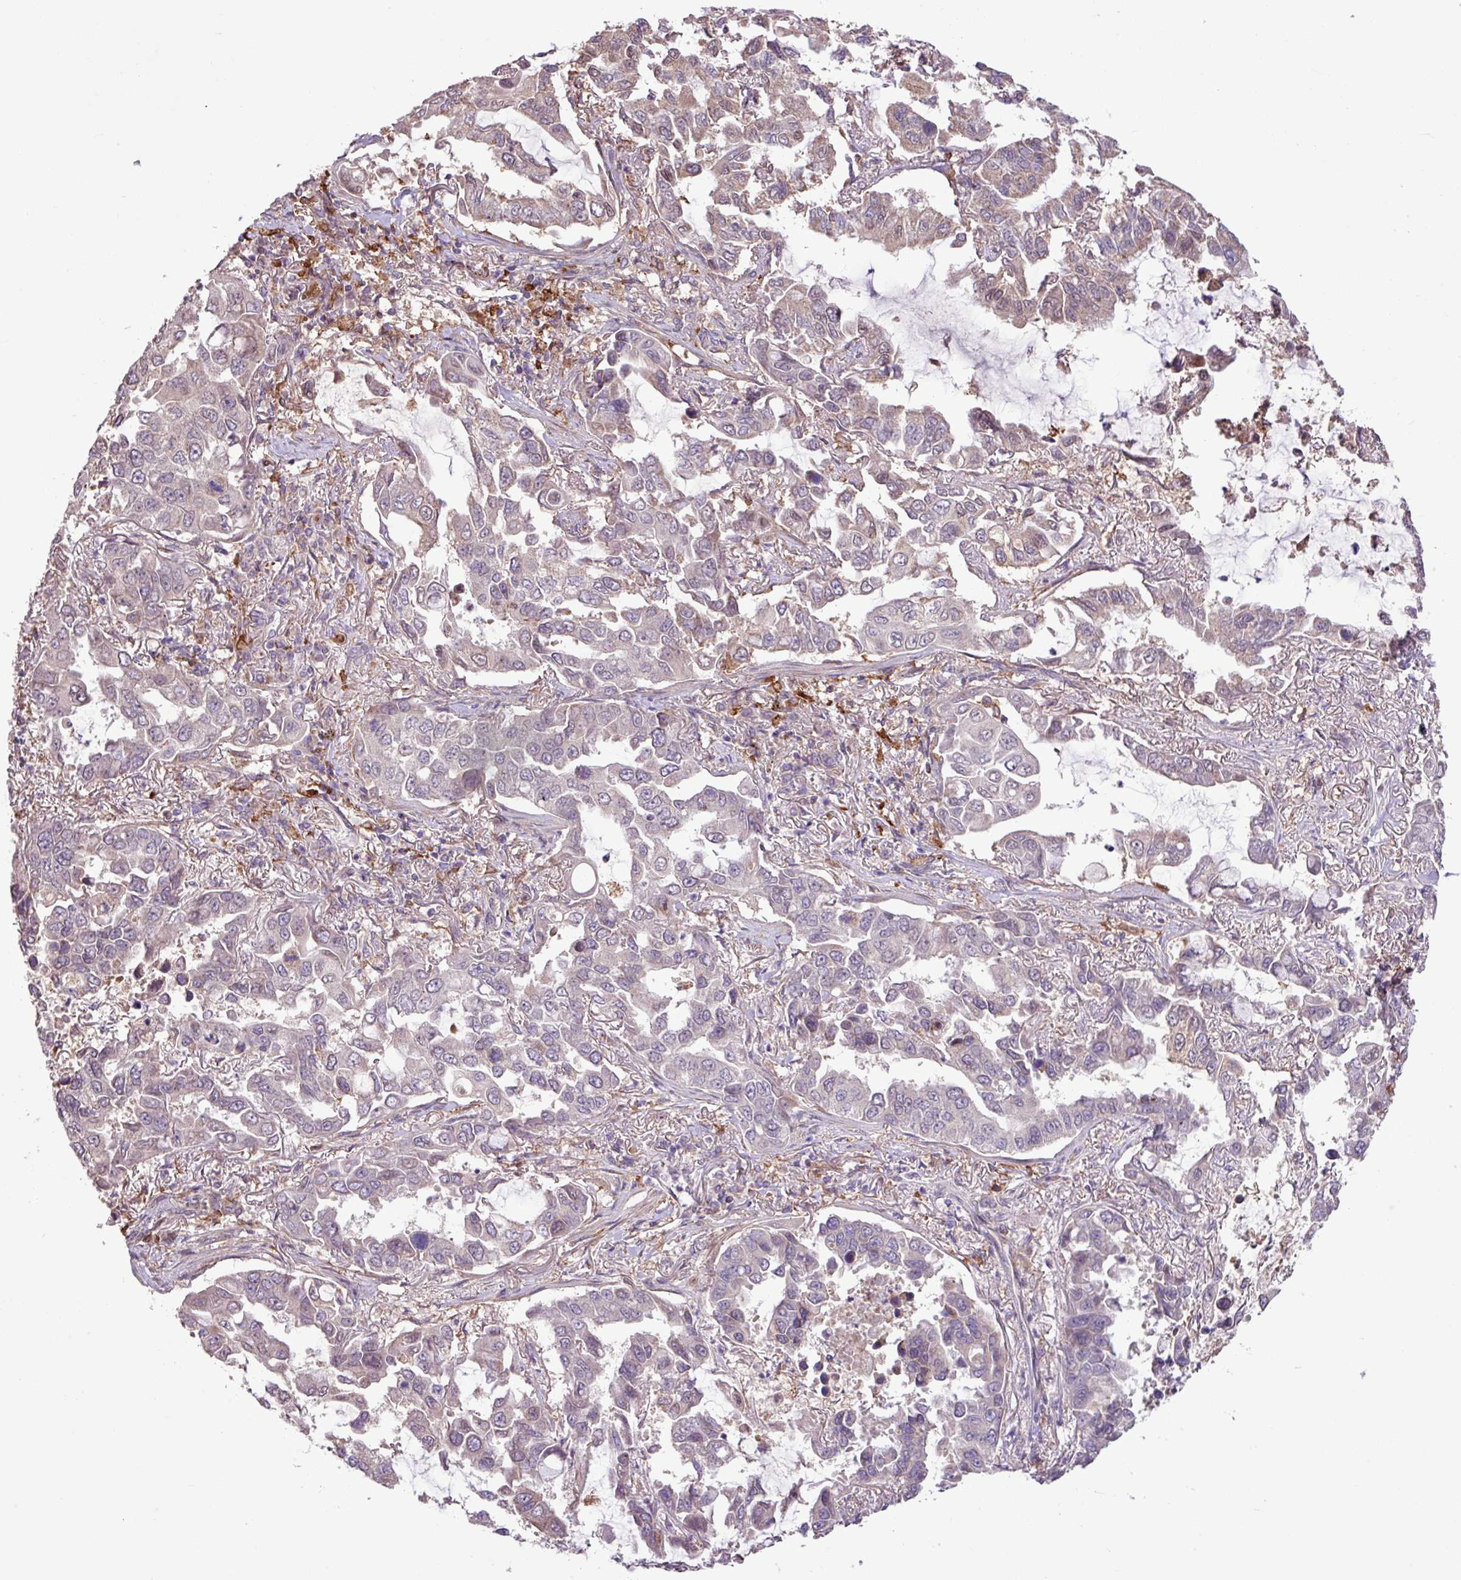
{"staining": {"intensity": "negative", "quantity": "none", "location": "none"}, "tissue": "lung cancer", "cell_type": "Tumor cells", "image_type": "cancer", "snomed": [{"axis": "morphology", "description": "Adenocarcinoma, NOS"}, {"axis": "topography", "description": "Lung"}], "caption": "Immunohistochemistry (IHC) photomicrograph of neoplastic tissue: lung cancer stained with DAB (3,3'-diaminobenzidine) displays no significant protein positivity in tumor cells.", "gene": "ARHGEF25", "patient": {"sex": "male", "age": 64}}